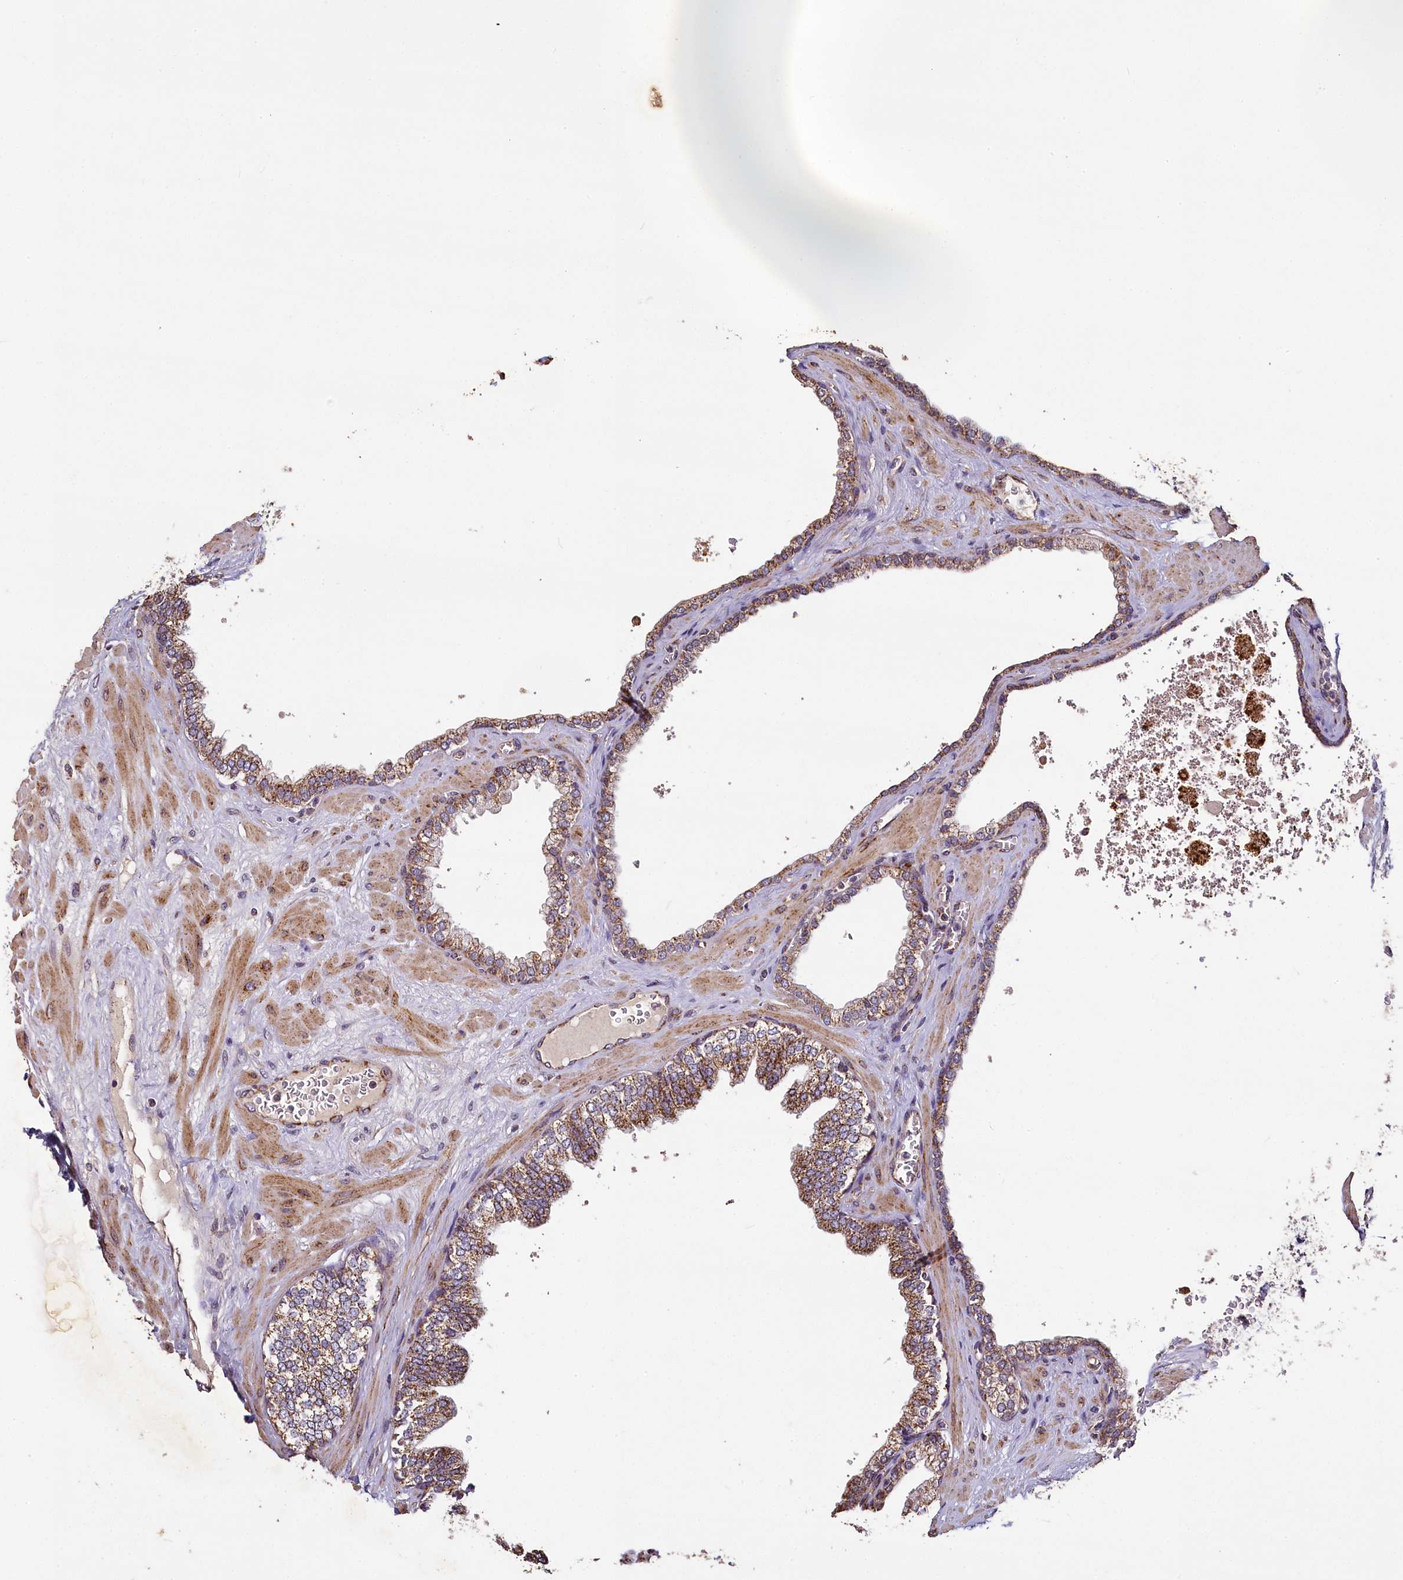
{"staining": {"intensity": "moderate", "quantity": ">75%", "location": "cytoplasmic/membranous"}, "tissue": "prostate", "cell_type": "Glandular cells", "image_type": "normal", "snomed": [{"axis": "morphology", "description": "Normal tissue, NOS"}, {"axis": "topography", "description": "Prostate"}], "caption": "IHC of unremarkable prostate exhibits medium levels of moderate cytoplasmic/membranous staining in about >75% of glandular cells.", "gene": "COQ9", "patient": {"sex": "male", "age": 60}}